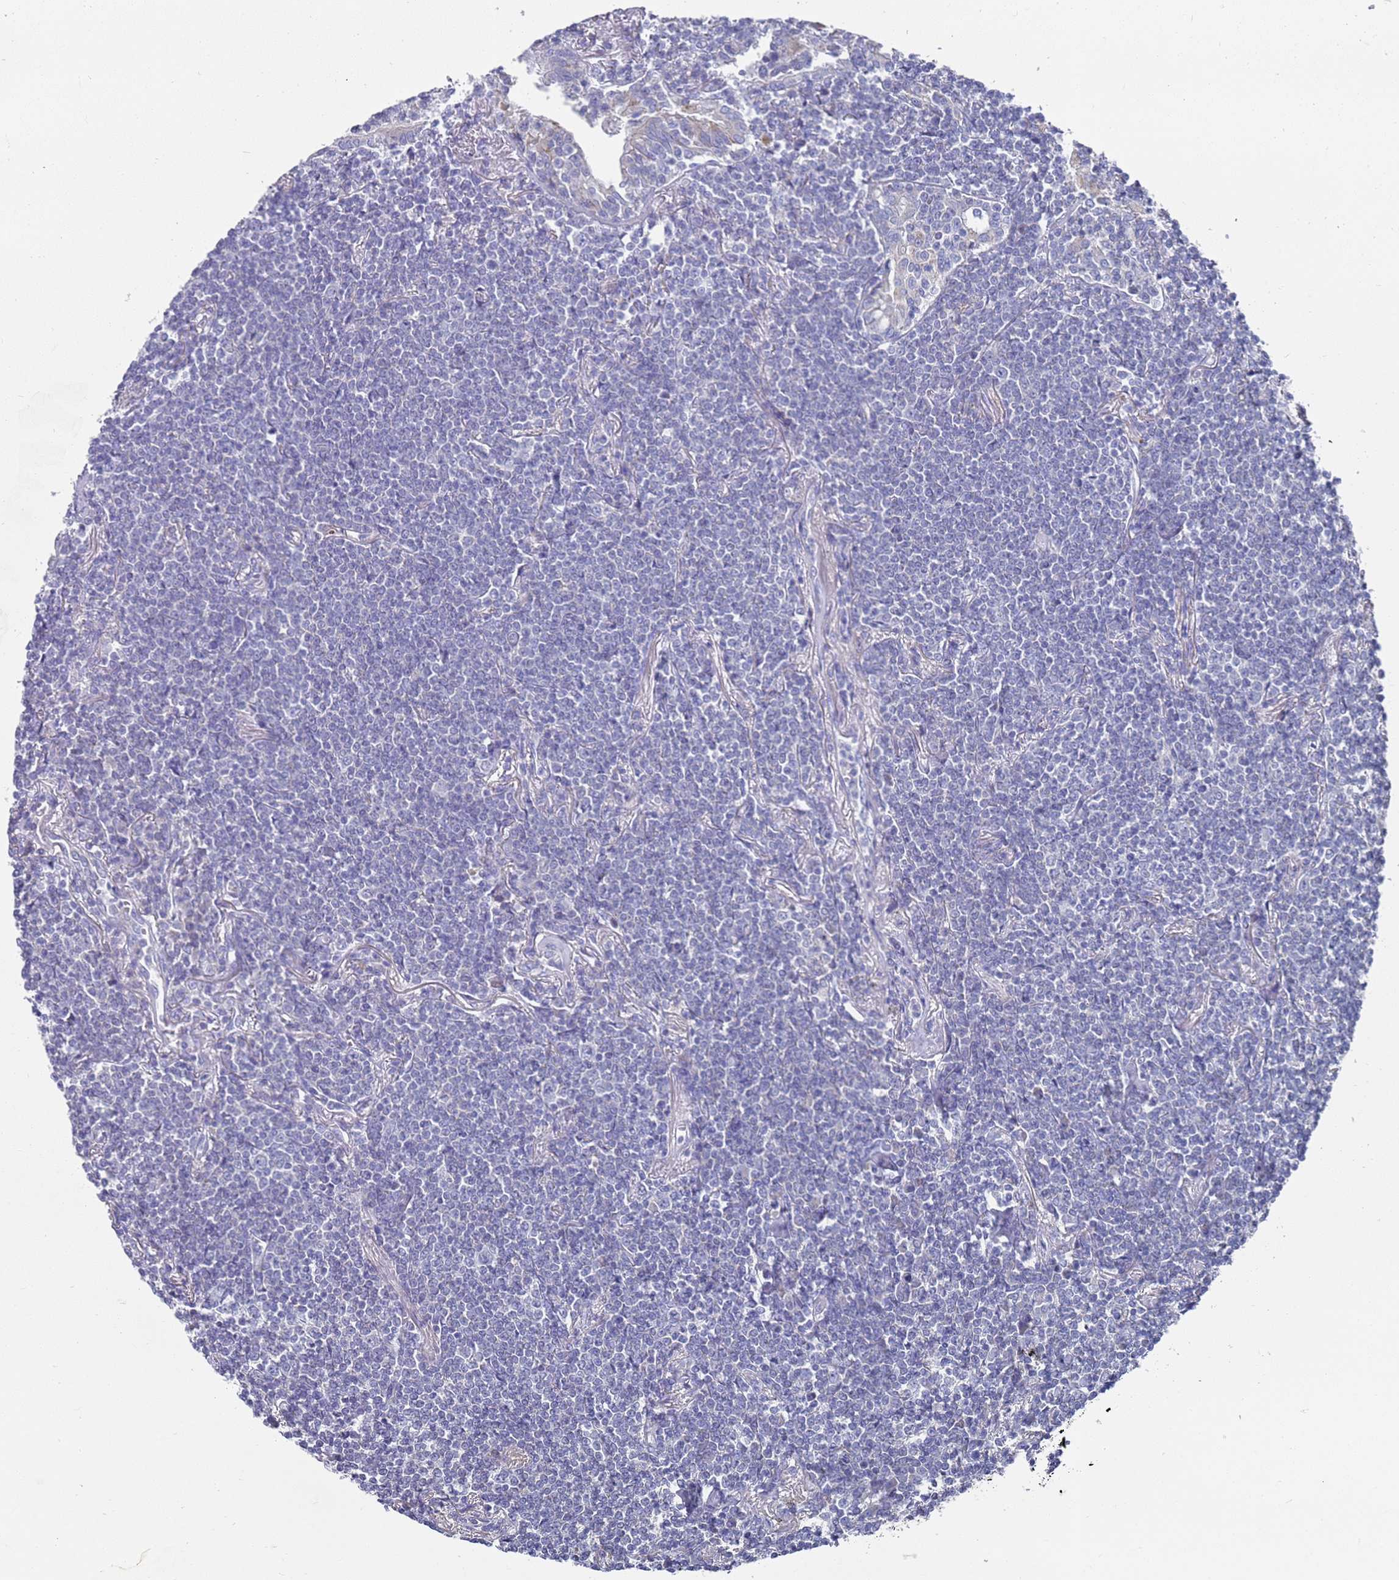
{"staining": {"intensity": "negative", "quantity": "none", "location": "none"}, "tissue": "lymphoma", "cell_type": "Tumor cells", "image_type": "cancer", "snomed": [{"axis": "morphology", "description": "Malignant lymphoma, non-Hodgkin's type, Low grade"}, {"axis": "topography", "description": "Lung"}], "caption": "Protein analysis of low-grade malignant lymphoma, non-Hodgkin's type reveals no significant staining in tumor cells.", "gene": "SCAPER", "patient": {"sex": "female", "age": 71}}